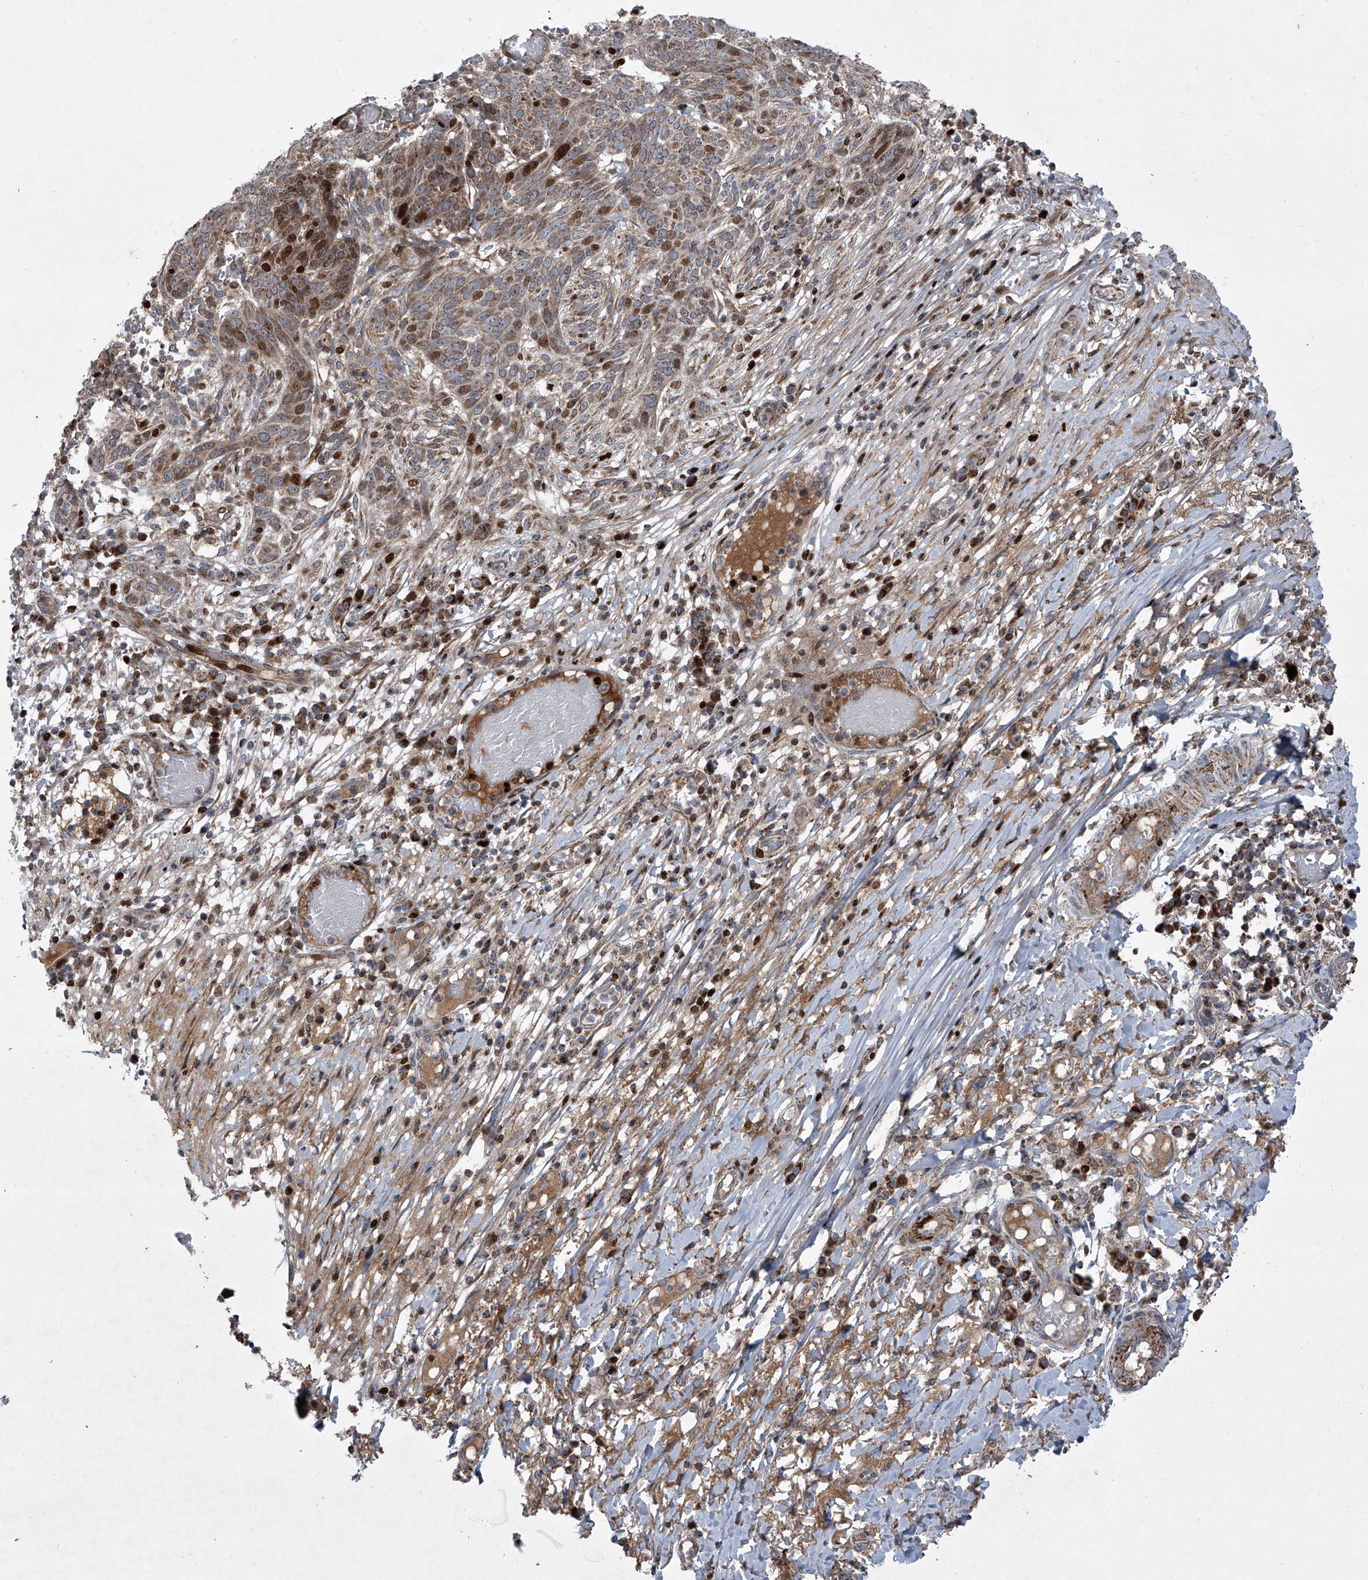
{"staining": {"intensity": "moderate", "quantity": "25%-75%", "location": "nuclear"}, "tissue": "skin cancer", "cell_type": "Tumor cells", "image_type": "cancer", "snomed": [{"axis": "morphology", "description": "Normal tissue, NOS"}, {"axis": "morphology", "description": "Basal cell carcinoma"}, {"axis": "topography", "description": "Skin"}], "caption": "A brown stain shows moderate nuclear expression of a protein in human skin basal cell carcinoma tumor cells.", "gene": "STRADA", "patient": {"sex": "male", "age": 64}}